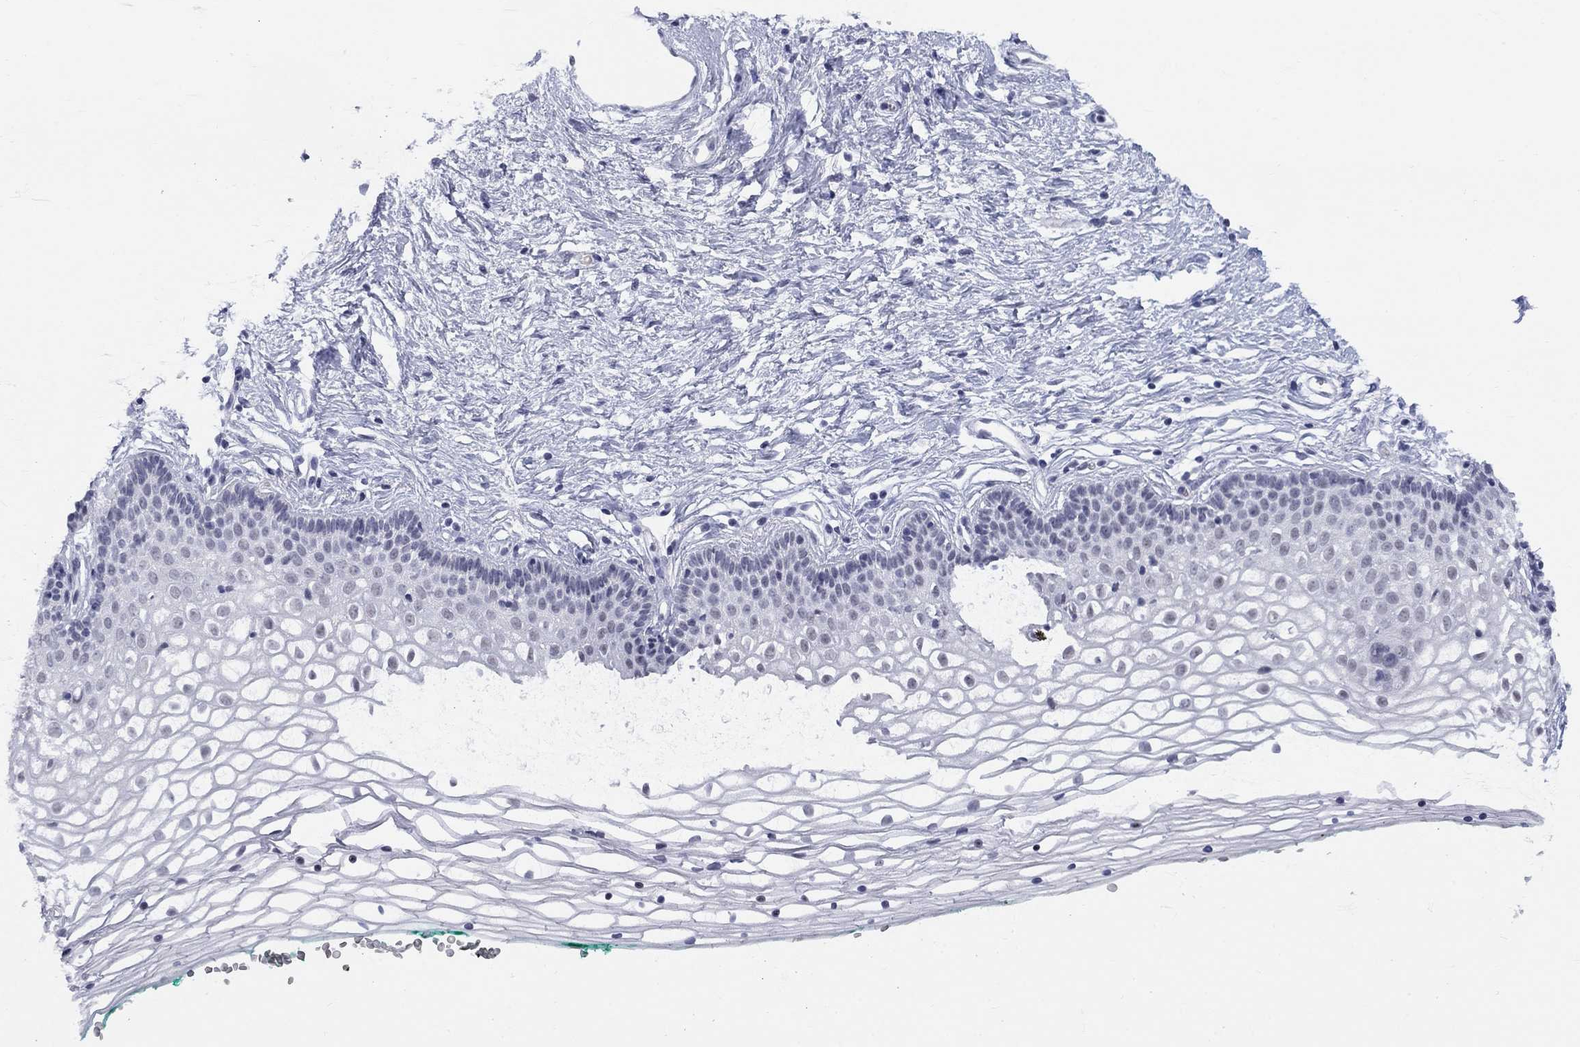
{"staining": {"intensity": "negative", "quantity": "none", "location": "none"}, "tissue": "vagina", "cell_type": "Squamous epithelial cells", "image_type": "normal", "snomed": [{"axis": "morphology", "description": "Normal tissue, NOS"}, {"axis": "topography", "description": "Vagina"}], "caption": "High magnification brightfield microscopy of normal vagina stained with DAB (3,3'-diaminobenzidine) (brown) and counterstained with hematoxylin (blue): squamous epithelial cells show no significant staining.", "gene": "DMTN", "patient": {"sex": "female", "age": 36}}